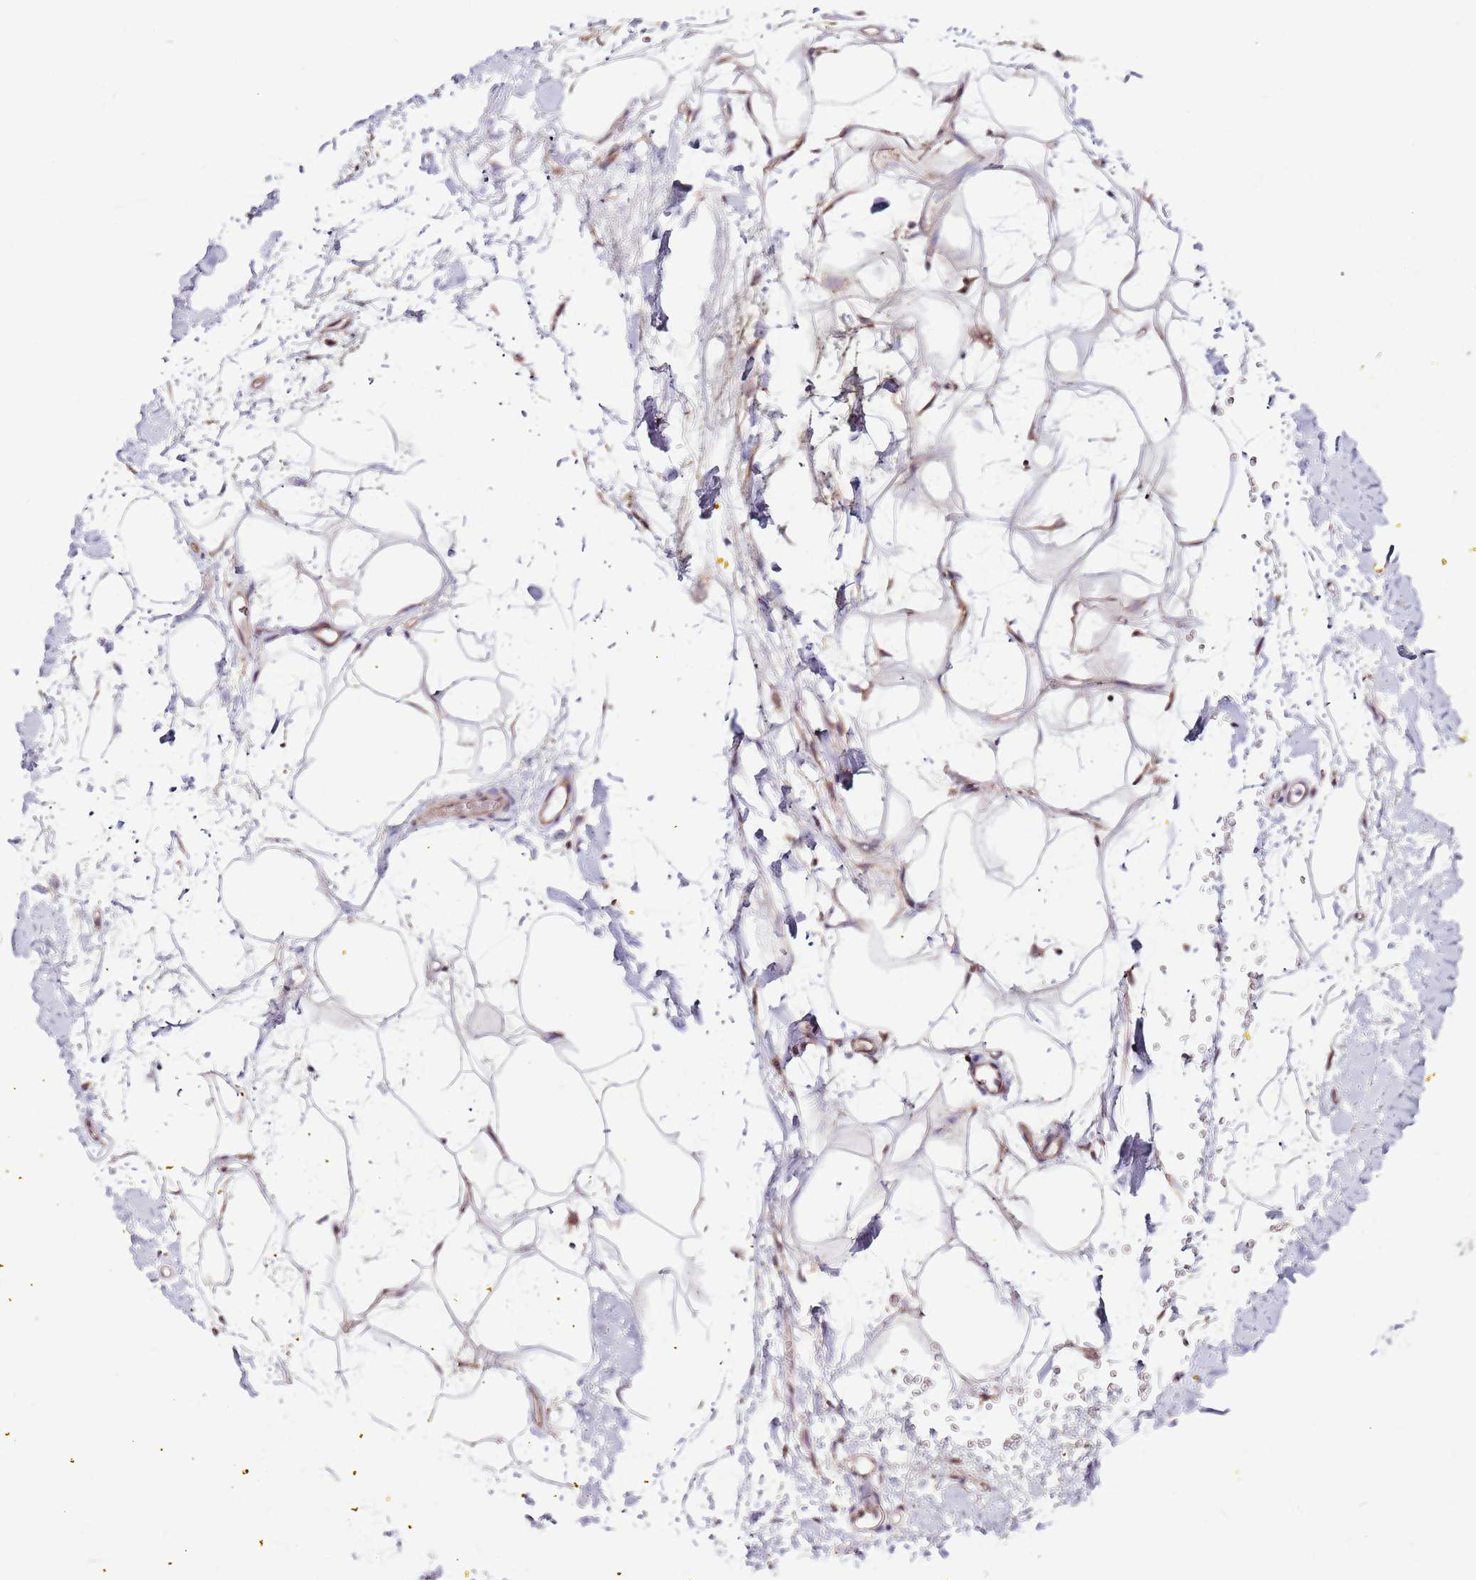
{"staining": {"intensity": "moderate", "quantity": "25%-75%", "location": "cytoplasmic/membranous"}, "tissue": "adipose tissue", "cell_type": "Adipocytes", "image_type": "normal", "snomed": [{"axis": "morphology", "description": "Normal tissue, NOS"}, {"axis": "morphology", "description": "Adenocarcinoma, NOS"}, {"axis": "topography", "description": "Pancreas"}, {"axis": "topography", "description": "Peripheral nerve tissue"}], "caption": "Adipose tissue stained with a brown dye displays moderate cytoplasmic/membranous positive positivity in about 25%-75% of adipocytes.", "gene": "SMG1", "patient": {"sex": "male", "age": 59}}